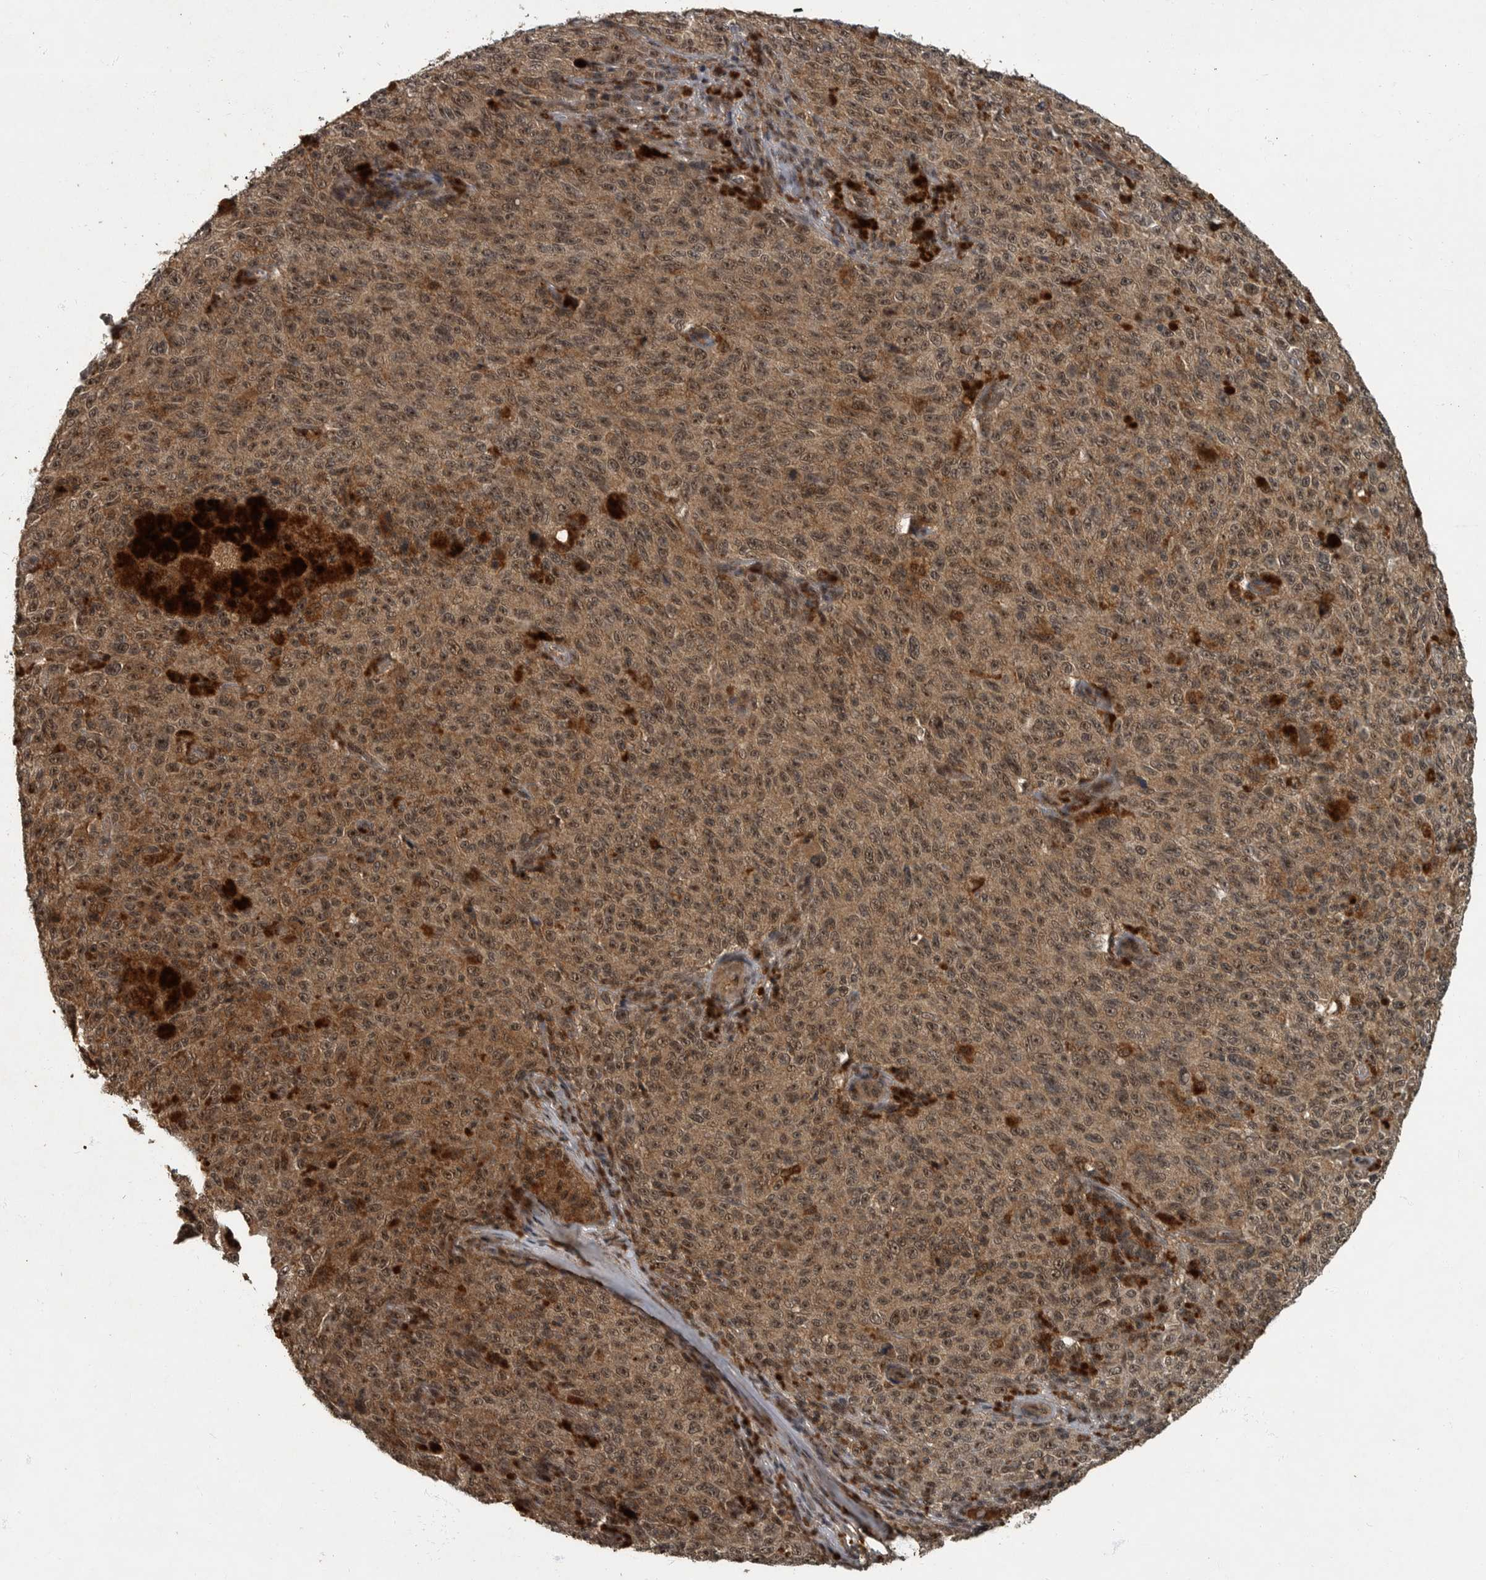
{"staining": {"intensity": "moderate", "quantity": ">75%", "location": "cytoplasmic/membranous,nuclear"}, "tissue": "melanoma", "cell_type": "Tumor cells", "image_type": "cancer", "snomed": [{"axis": "morphology", "description": "Malignant melanoma, NOS"}, {"axis": "topography", "description": "Skin"}], "caption": "About >75% of tumor cells in malignant melanoma demonstrate moderate cytoplasmic/membranous and nuclear protein positivity as visualized by brown immunohistochemical staining.", "gene": "FOXO1", "patient": {"sex": "female", "age": 82}}